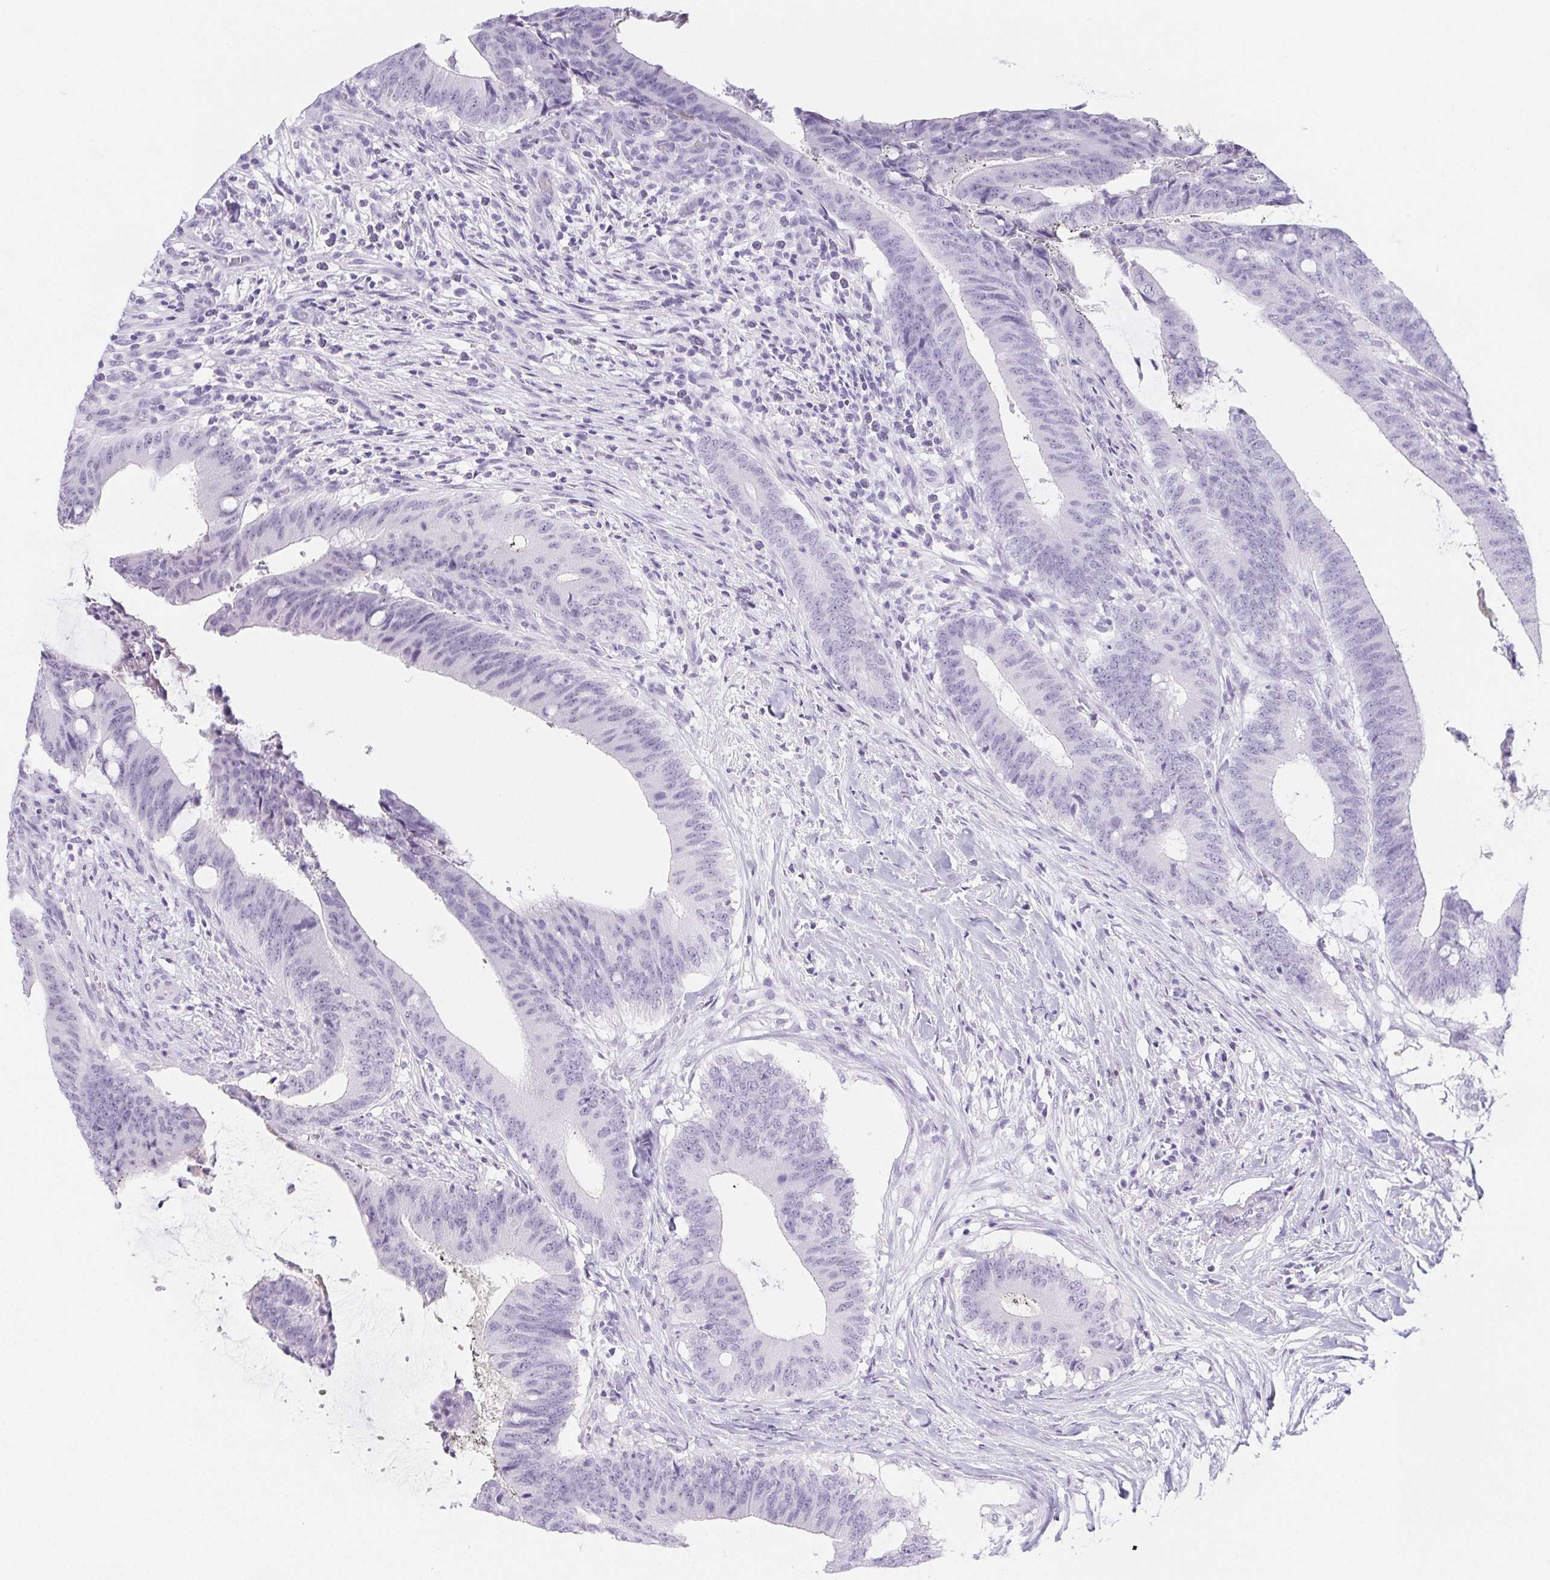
{"staining": {"intensity": "negative", "quantity": "none", "location": "none"}, "tissue": "colorectal cancer", "cell_type": "Tumor cells", "image_type": "cancer", "snomed": [{"axis": "morphology", "description": "Adenocarcinoma, NOS"}, {"axis": "topography", "description": "Colon"}], "caption": "A high-resolution micrograph shows immunohistochemistry (IHC) staining of adenocarcinoma (colorectal), which shows no significant staining in tumor cells.", "gene": "ST8SIA3", "patient": {"sex": "female", "age": 43}}